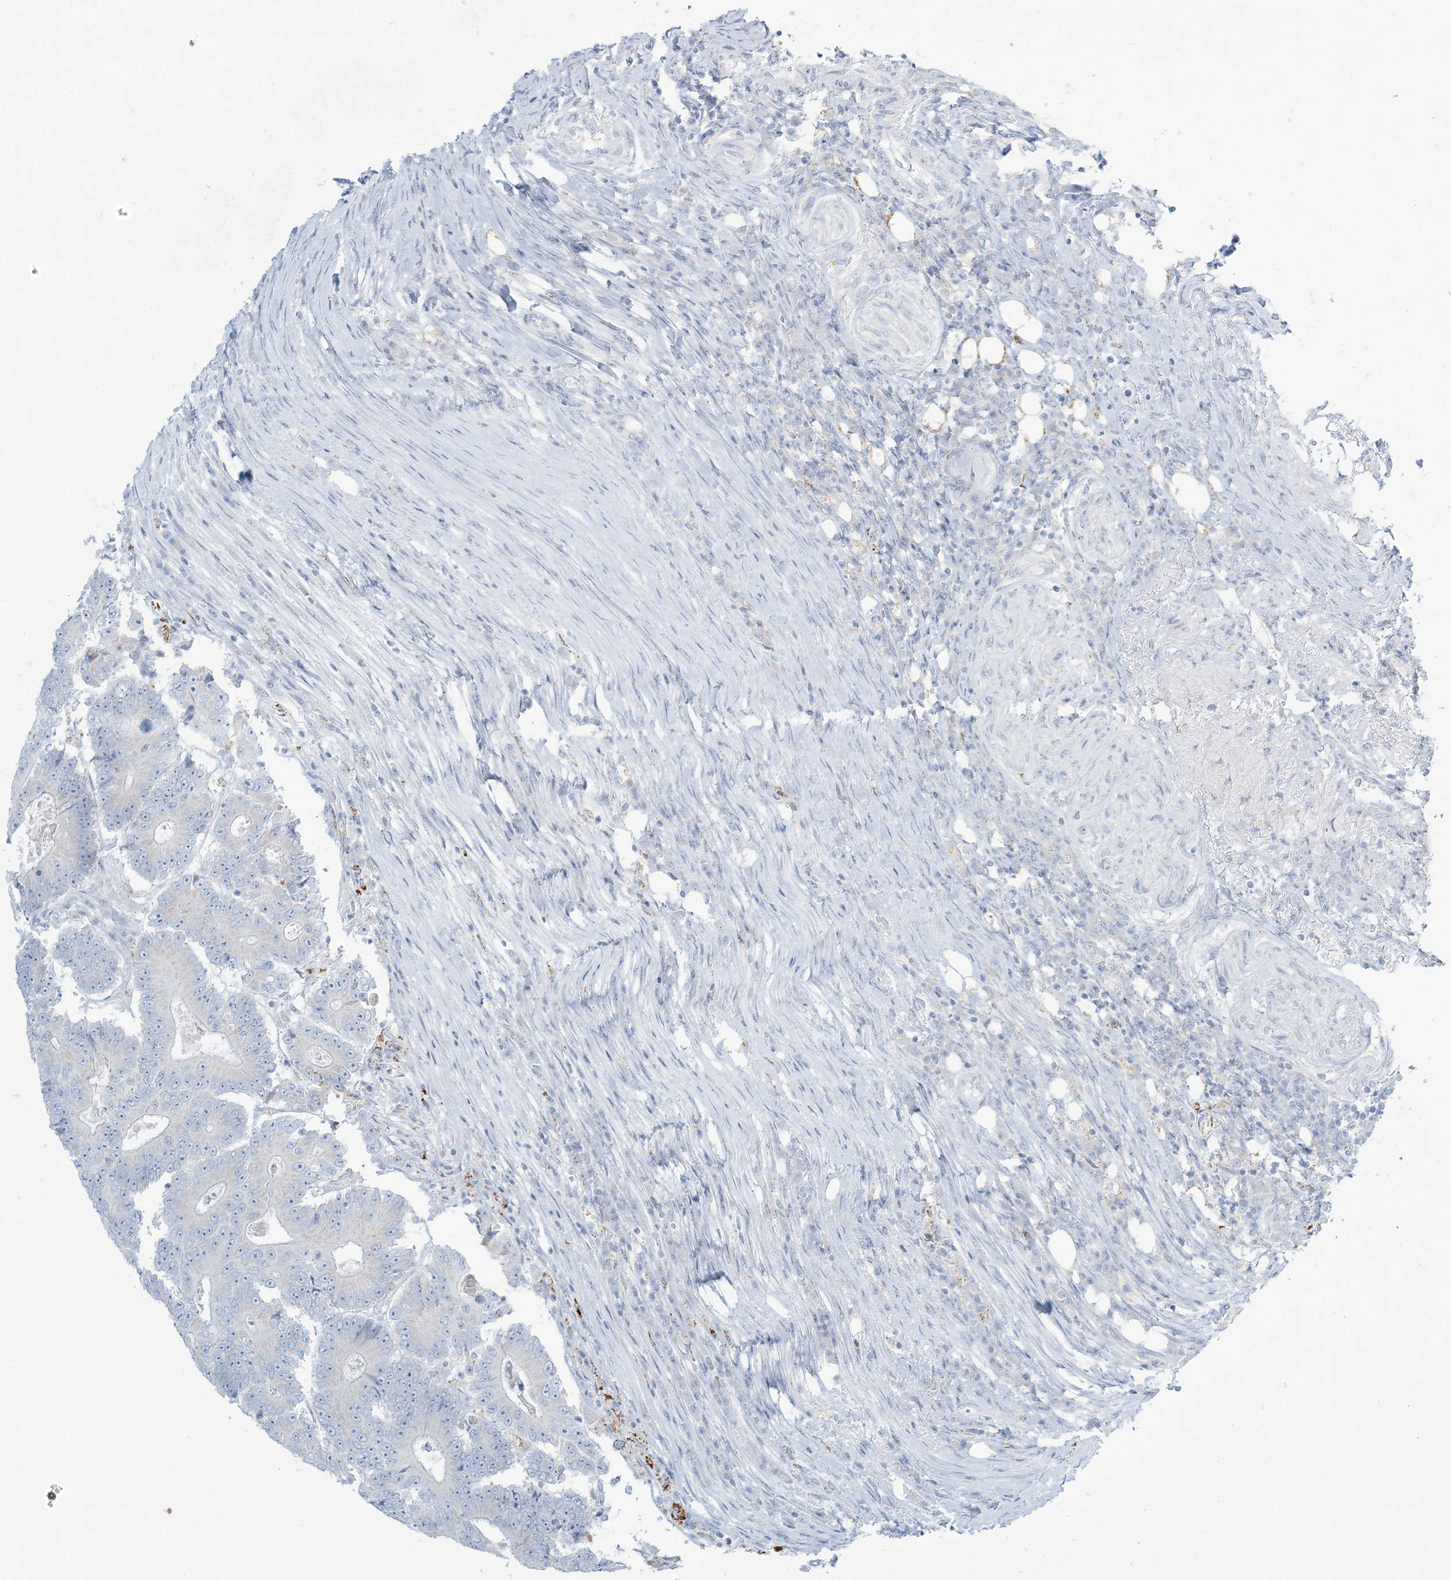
{"staining": {"intensity": "negative", "quantity": "none", "location": "none"}, "tissue": "colorectal cancer", "cell_type": "Tumor cells", "image_type": "cancer", "snomed": [{"axis": "morphology", "description": "Adenocarcinoma, NOS"}, {"axis": "topography", "description": "Colon"}], "caption": "IHC image of neoplastic tissue: human colorectal adenocarcinoma stained with DAB (3,3'-diaminobenzidine) demonstrates no significant protein staining in tumor cells. (Immunohistochemistry (ihc), brightfield microscopy, high magnification).", "gene": "ZDHHC4", "patient": {"sex": "male", "age": 83}}